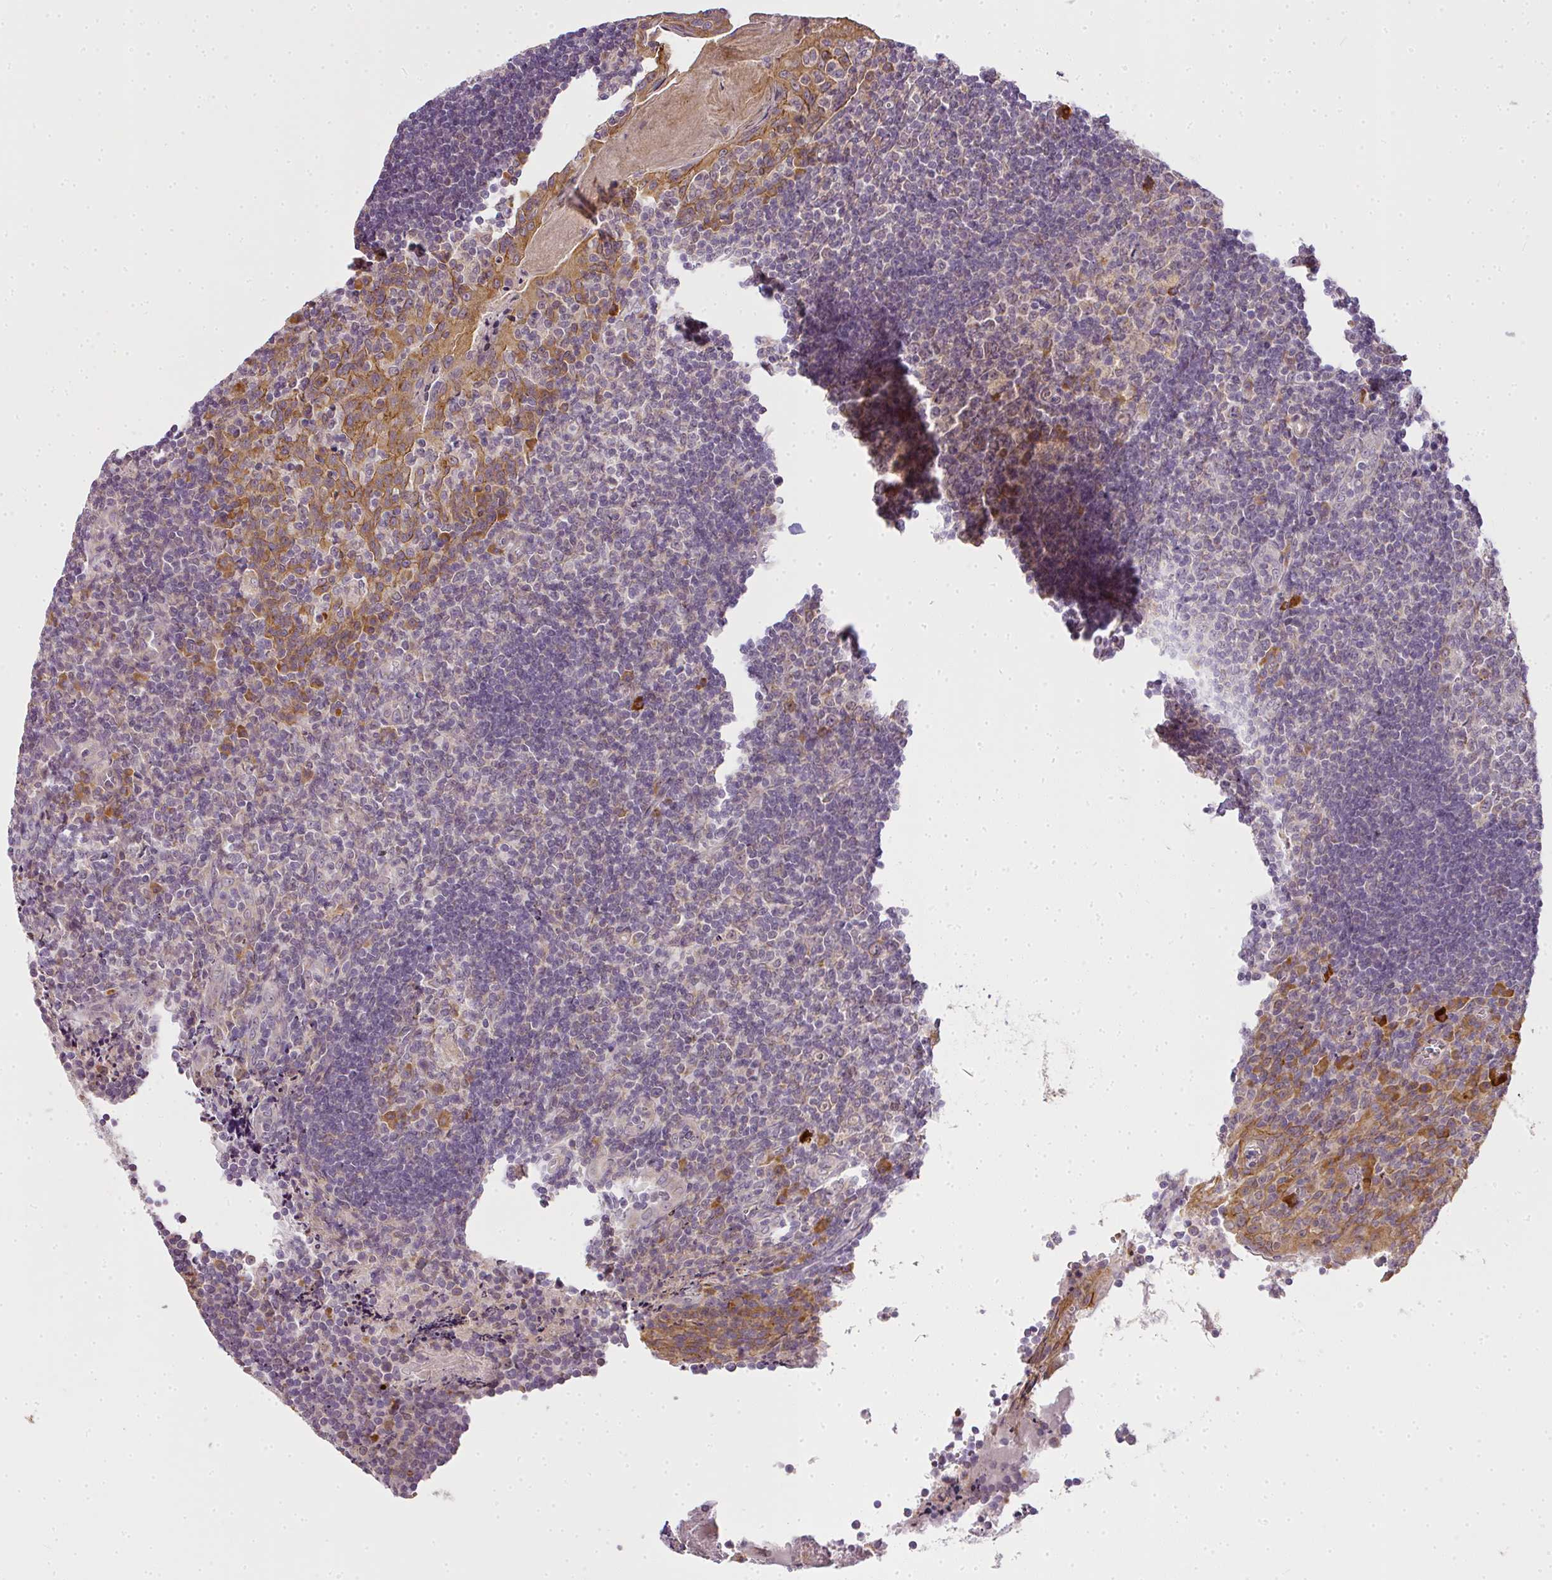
{"staining": {"intensity": "moderate", "quantity": "<25%", "location": "cytoplasmic/membranous"}, "tissue": "tonsil", "cell_type": "Germinal center cells", "image_type": "normal", "snomed": [{"axis": "morphology", "description": "Normal tissue, NOS"}, {"axis": "topography", "description": "Tonsil"}], "caption": "Immunohistochemistry of normal human tonsil demonstrates low levels of moderate cytoplasmic/membranous expression in approximately <25% of germinal center cells. Using DAB (brown) and hematoxylin (blue) stains, captured at high magnification using brightfield microscopy.", "gene": "MED19", "patient": {"sex": "male", "age": 17}}